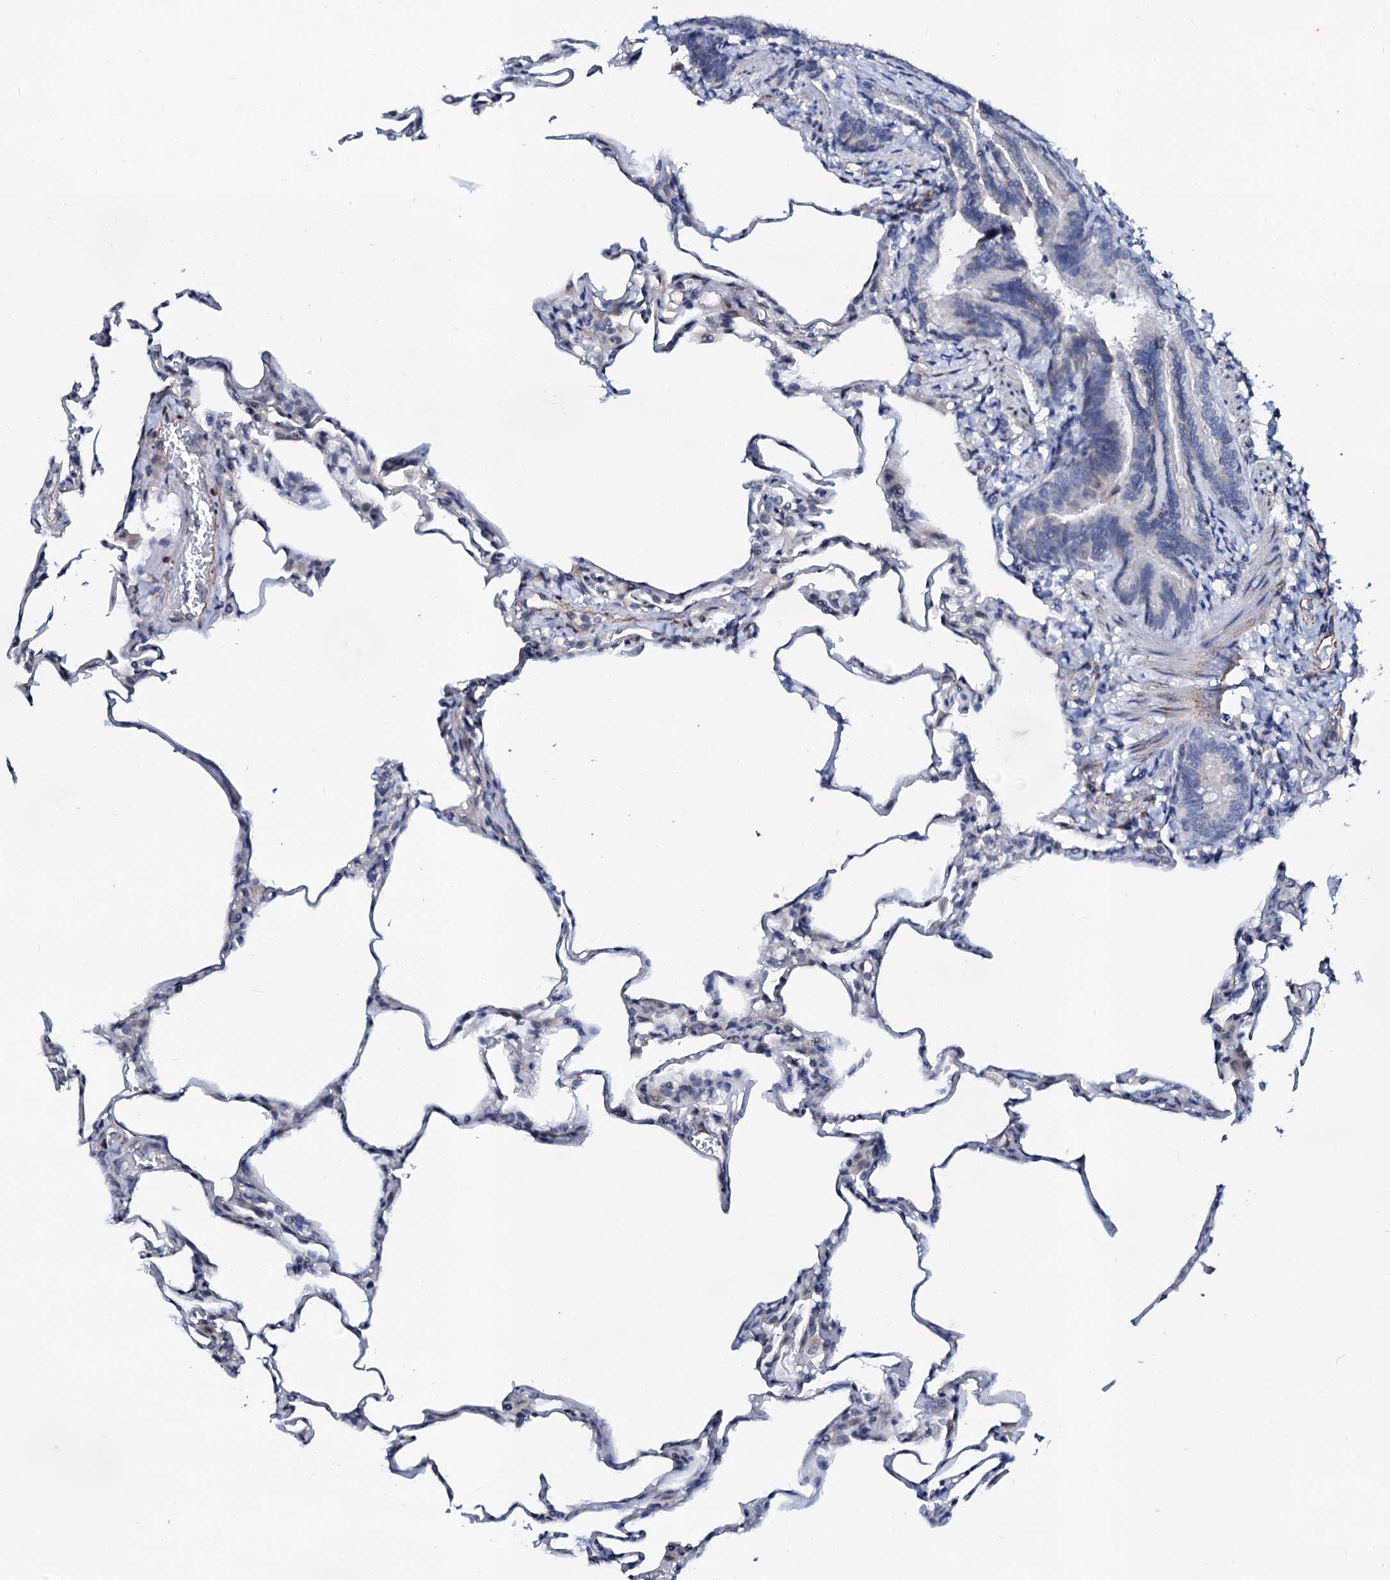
{"staining": {"intensity": "negative", "quantity": "none", "location": "none"}, "tissue": "lung", "cell_type": "Alveolar cells", "image_type": "normal", "snomed": [{"axis": "morphology", "description": "Normal tissue, NOS"}, {"axis": "topography", "description": "Lung"}], "caption": "IHC micrograph of unremarkable lung stained for a protein (brown), which reveals no positivity in alveolar cells.", "gene": "GPR176", "patient": {"sex": "male", "age": 20}}